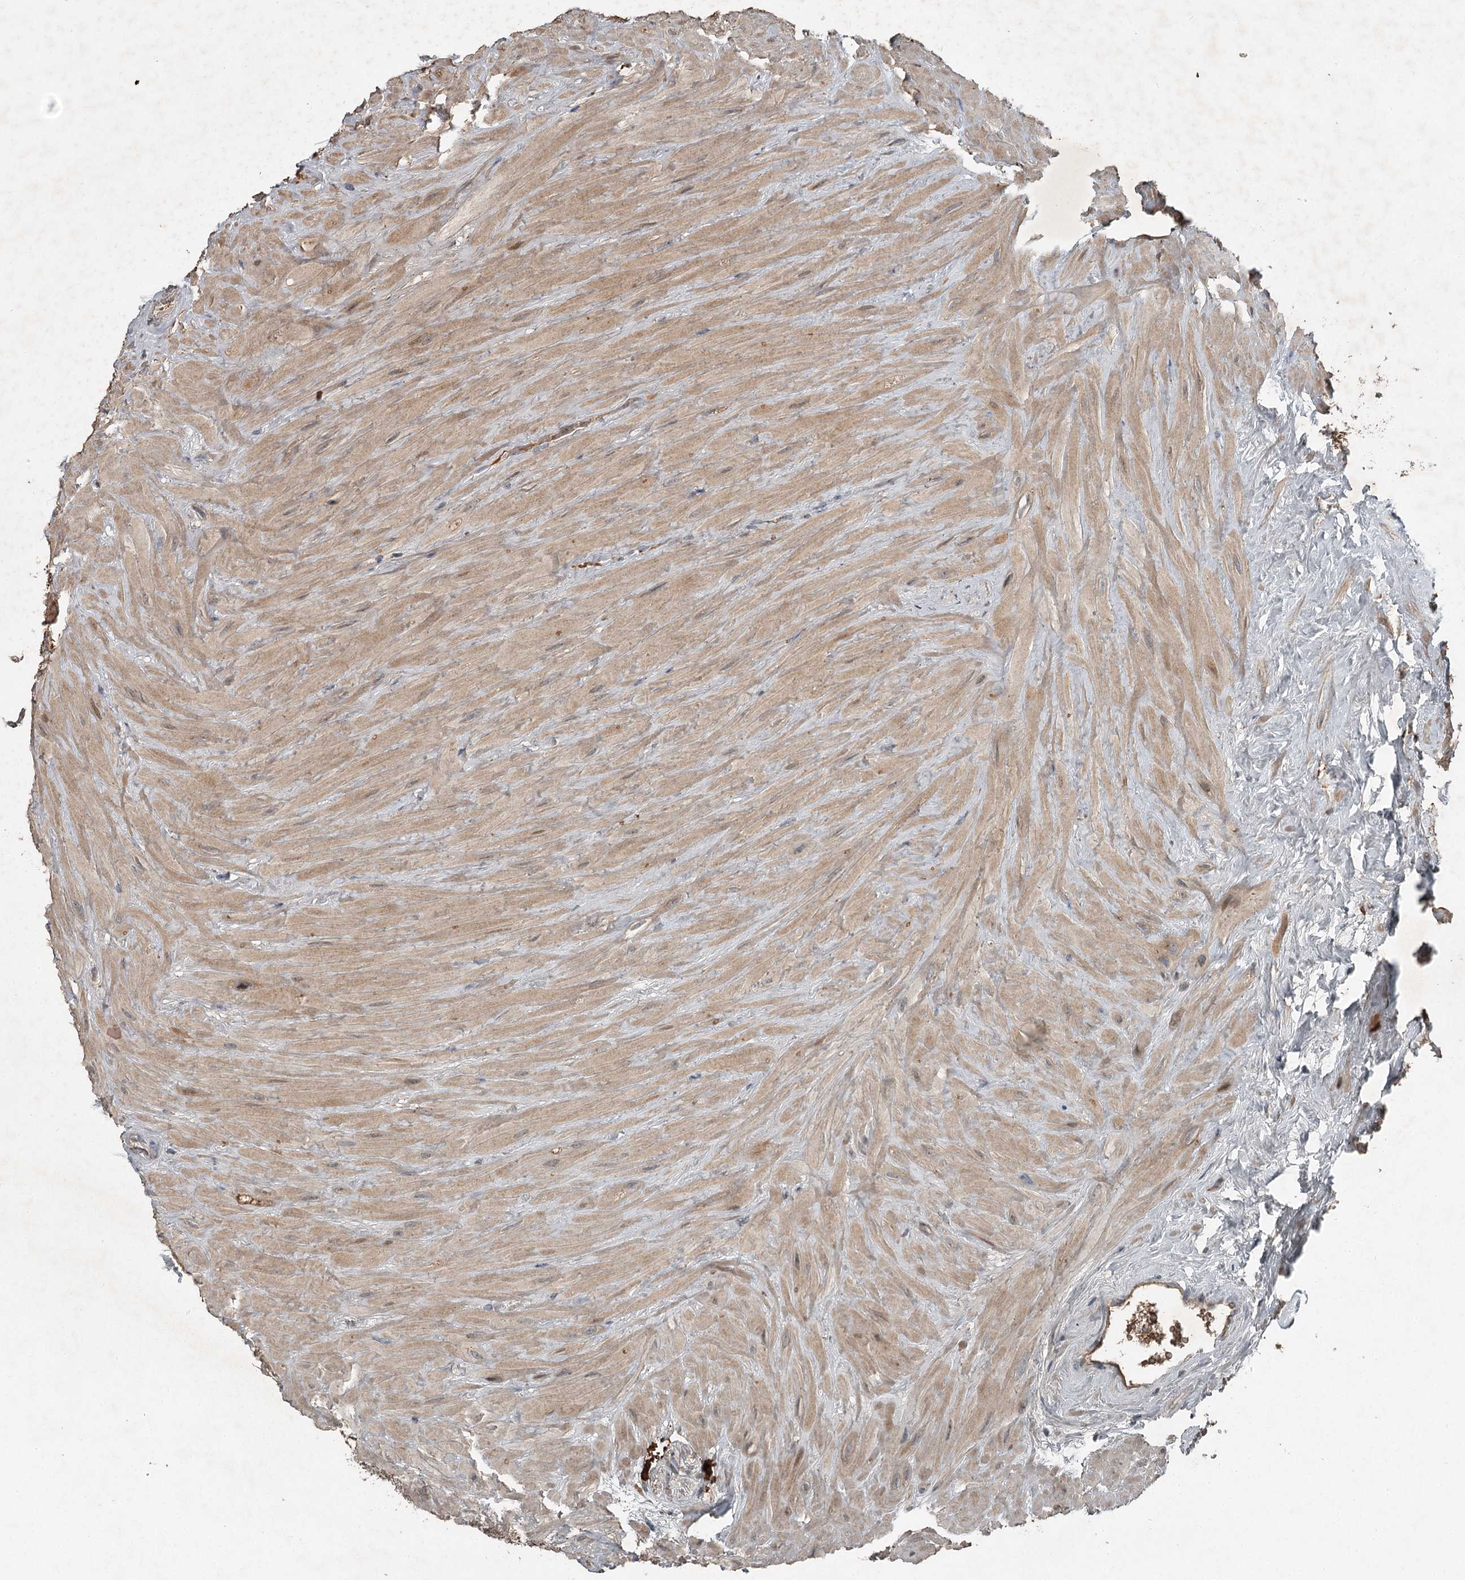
{"staining": {"intensity": "moderate", "quantity": ">75%", "location": "cytoplasmic/membranous"}, "tissue": "seminal vesicle", "cell_type": "Glandular cells", "image_type": "normal", "snomed": [{"axis": "morphology", "description": "Normal tissue, NOS"}, {"axis": "topography", "description": "Prostate"}, {"axis": "topography", "description": "Seminal veicle"}], "caption": "Glandular cells demonstrate moderate cytoplasmic/membranous positivity in approximately >75% of cells in benign seminal vesicle.", "gene": "SLC39A8", "patient": {"sex": "male", "age": 68}}